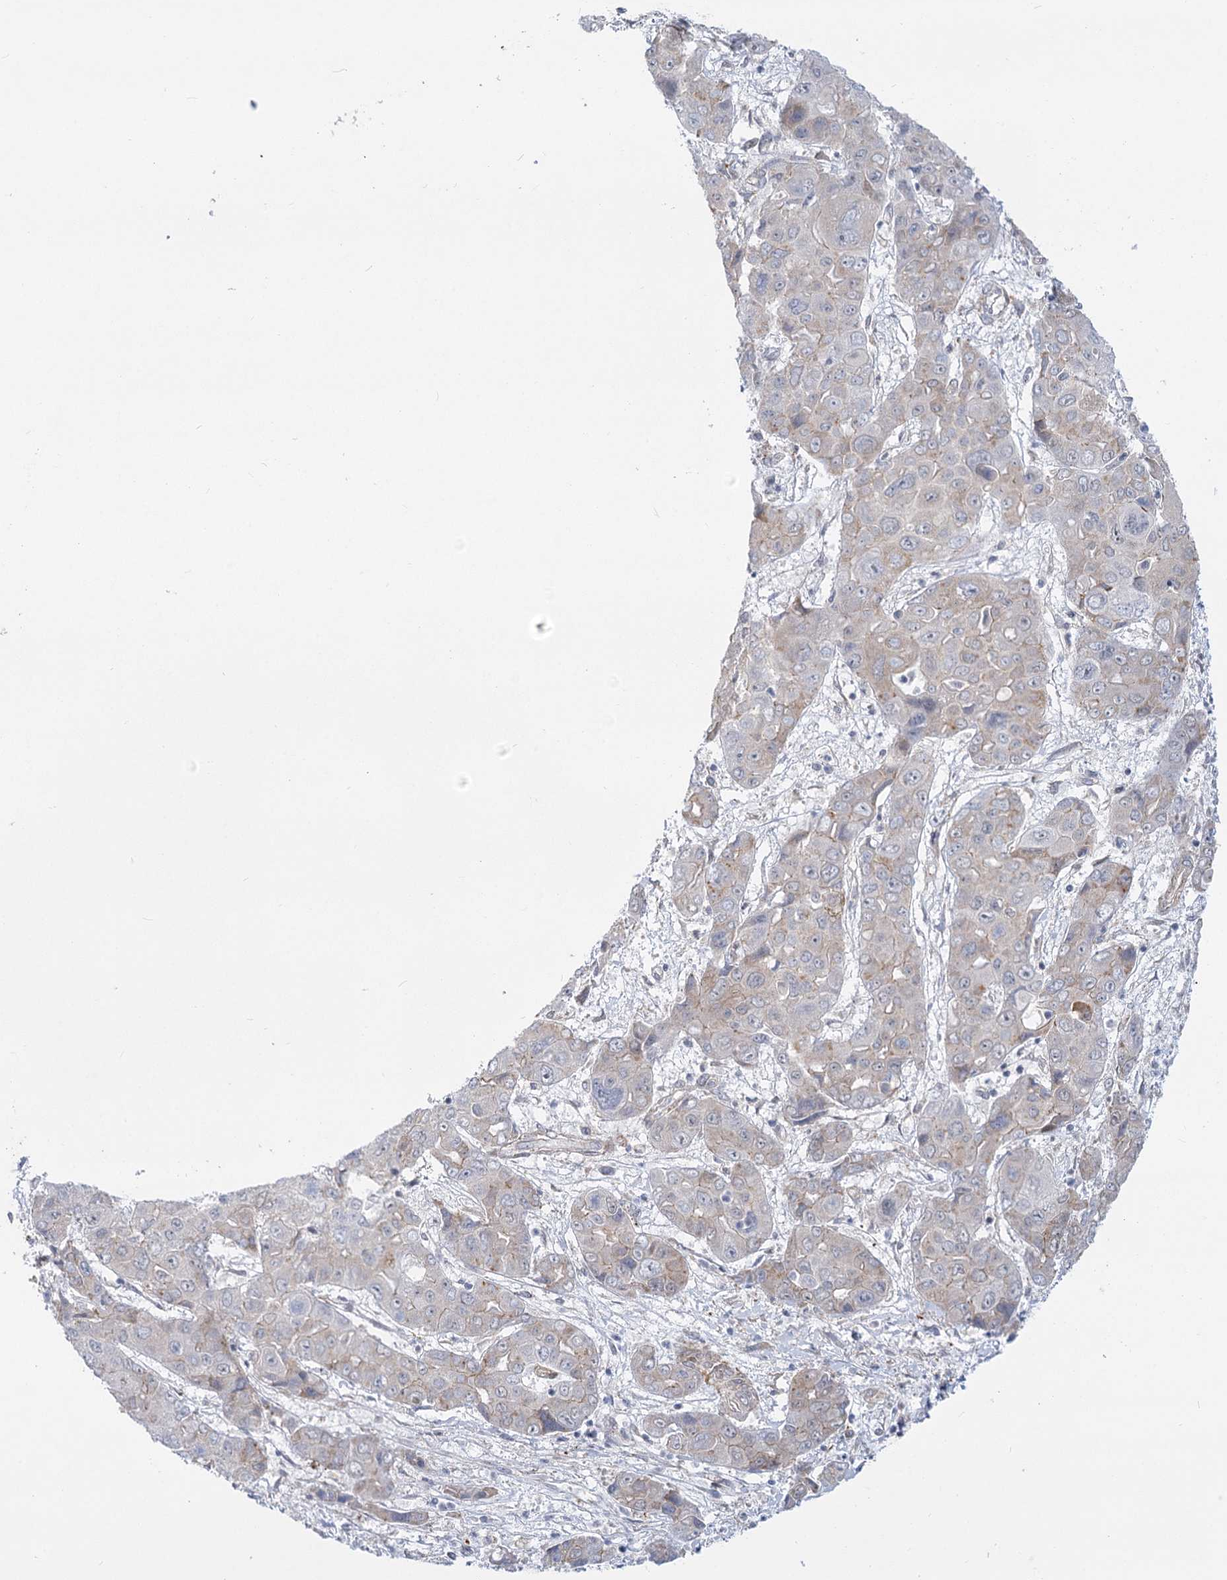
{"staining": {"intensity": "negative", "quantity": "none", "location": "none"}, "tissue": "liver cancer", "cell_type": "Tumor cells", "image_type": "cancer", "snomed": [{"axis": "morphology", "description": "Cholangiocarcinoma"}, {"axis": "topography", "description": "Liver"}], "caption": "High power microscopy micrograph of an immunohistochemistry (IHC) image of liver cholangiocarcinoma, revealing no significant positivity in tumor cells.", "gene": "ARSI", "patient": {"sex": "male", "age": 67}}